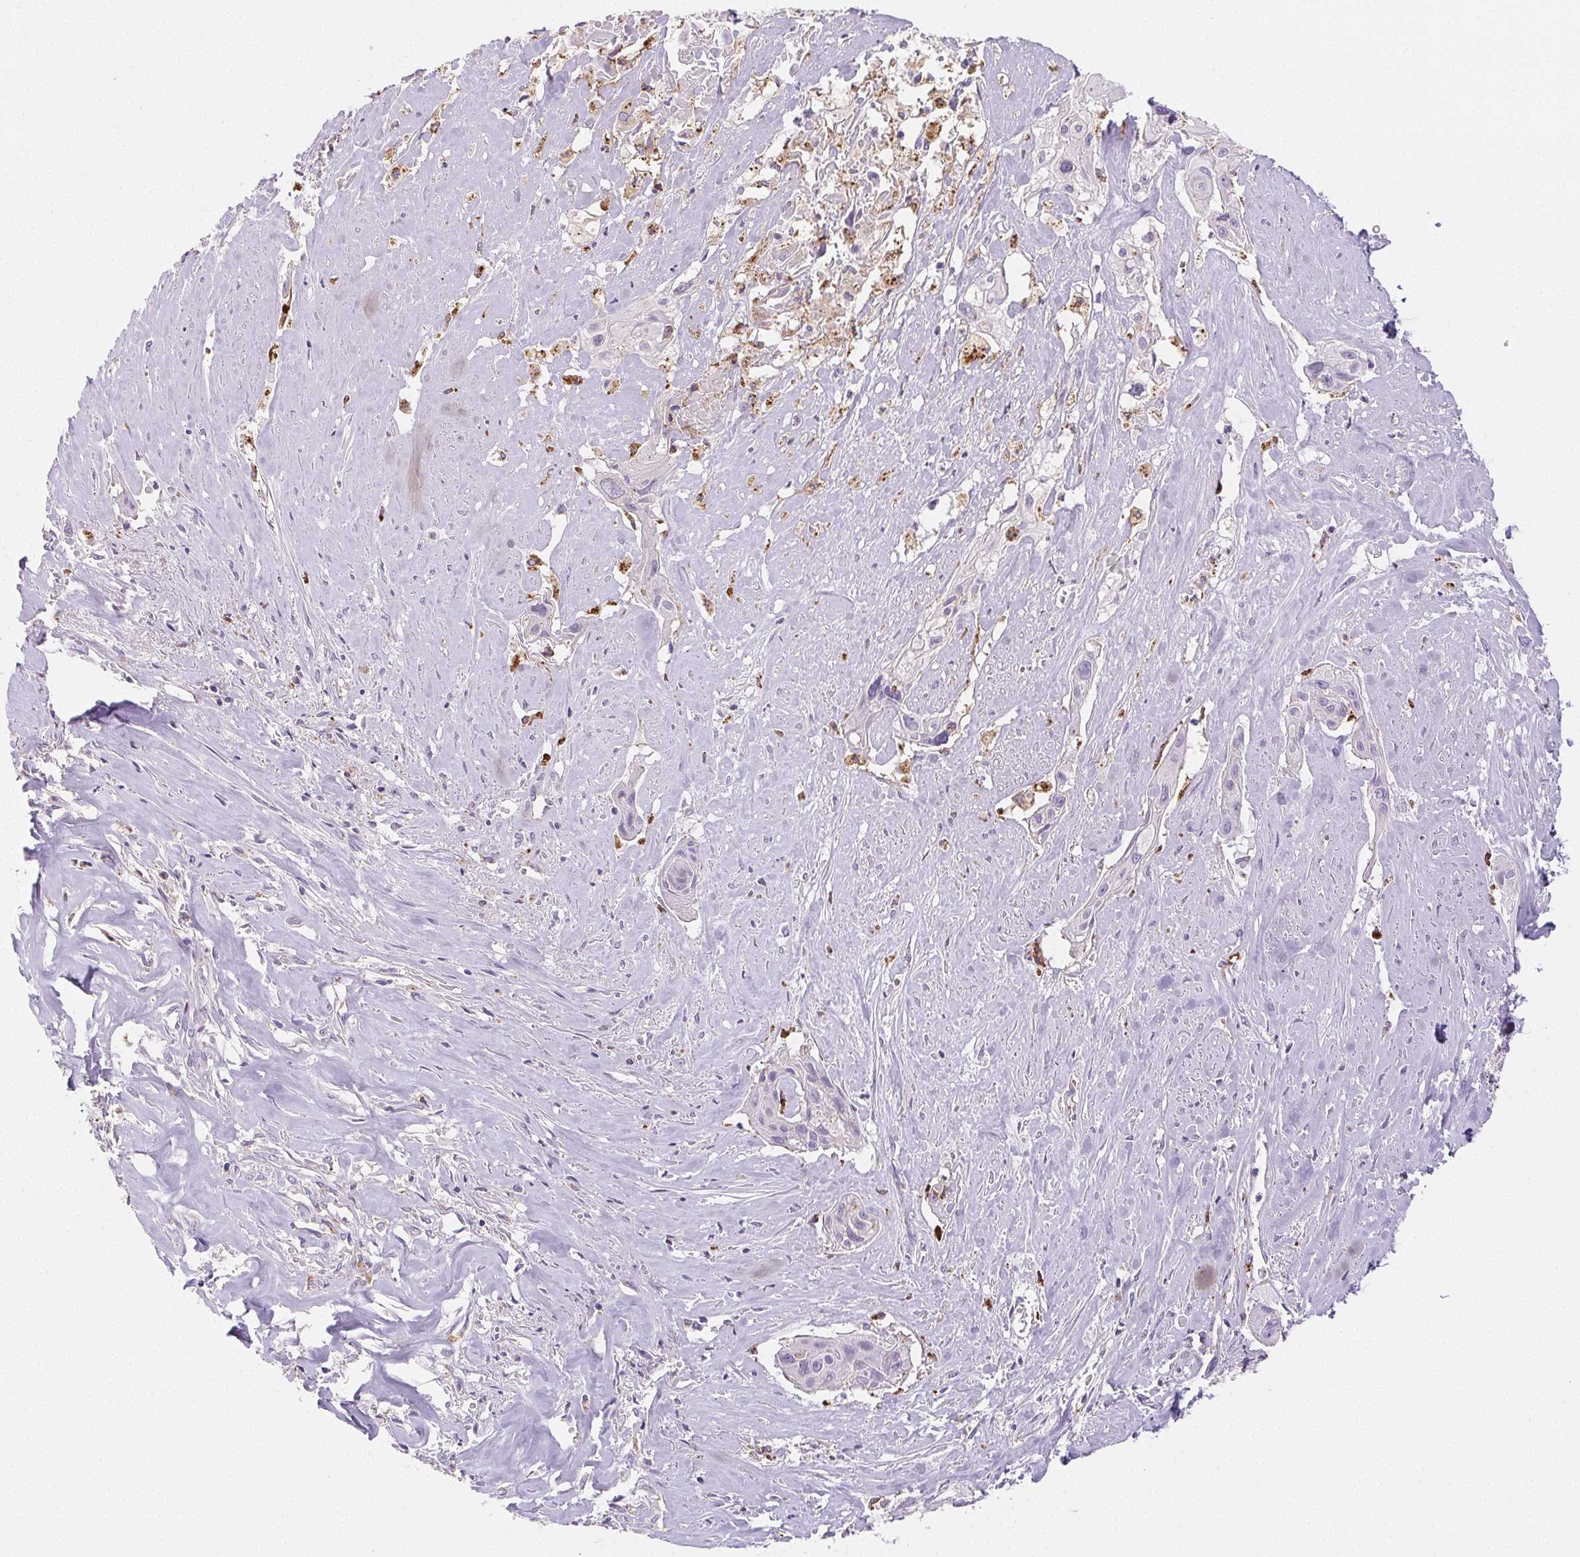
{"staining": {"intensity": "negative", "quantity": "none", "location": "none"}, "tissue": "cervical cancer", "cell_type": "Tumor cells", "image_type": "cancer", "snomed": [{"axis": "morphology", "description": "Squamous cell carcinoma, NOS"}, {"axis": "topography", "description": "Cervix"}], "caption": "Cervical squamous cell carcinoma stained for a protein using immunohistochemistry (IHC) reveals no staining tumor cells.", "gene": "LIPA", "patient": {"sex": "female", "age": 49}}